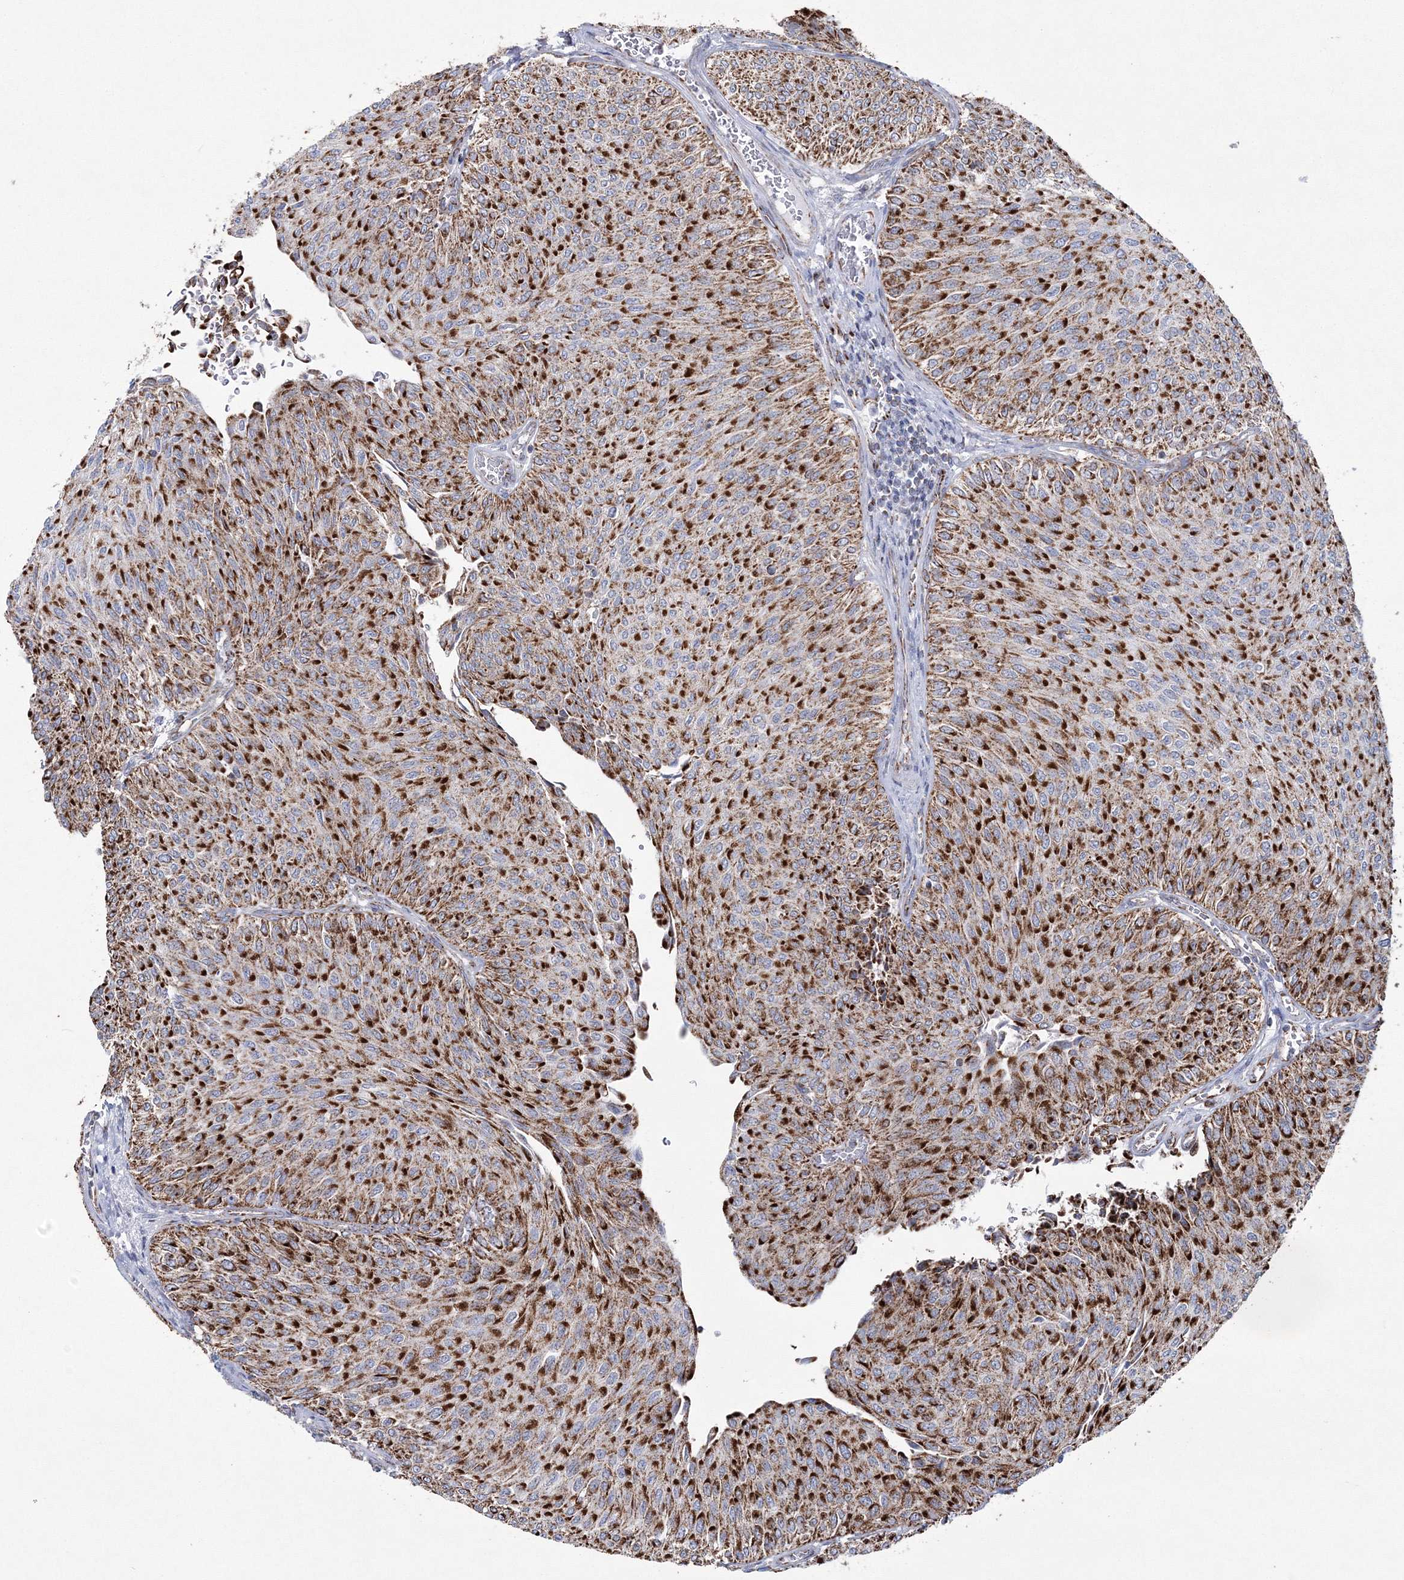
{"staining": {"intensity": "strong", "quantity": ">75%", "location": "cytoplasmic/membranous"}, "tissue": "urothelial cancer", "cell_type": "Tumor cells", "image_type": "cancer", "snomed": [{"axis": "morphology", "description": "Urothelial carcinoma, Low grade"}, {"axis": "topography", "description": "Urinary bladder"}], "caption": "Urothelial carcinoma (low-grade) stained with IHC demonstrates strong cytoplasmic/membranous positivity in approximately >75% of tumor cells.", "gene": "HIBCH", "patient": {"sex": "male", "age": 78}}